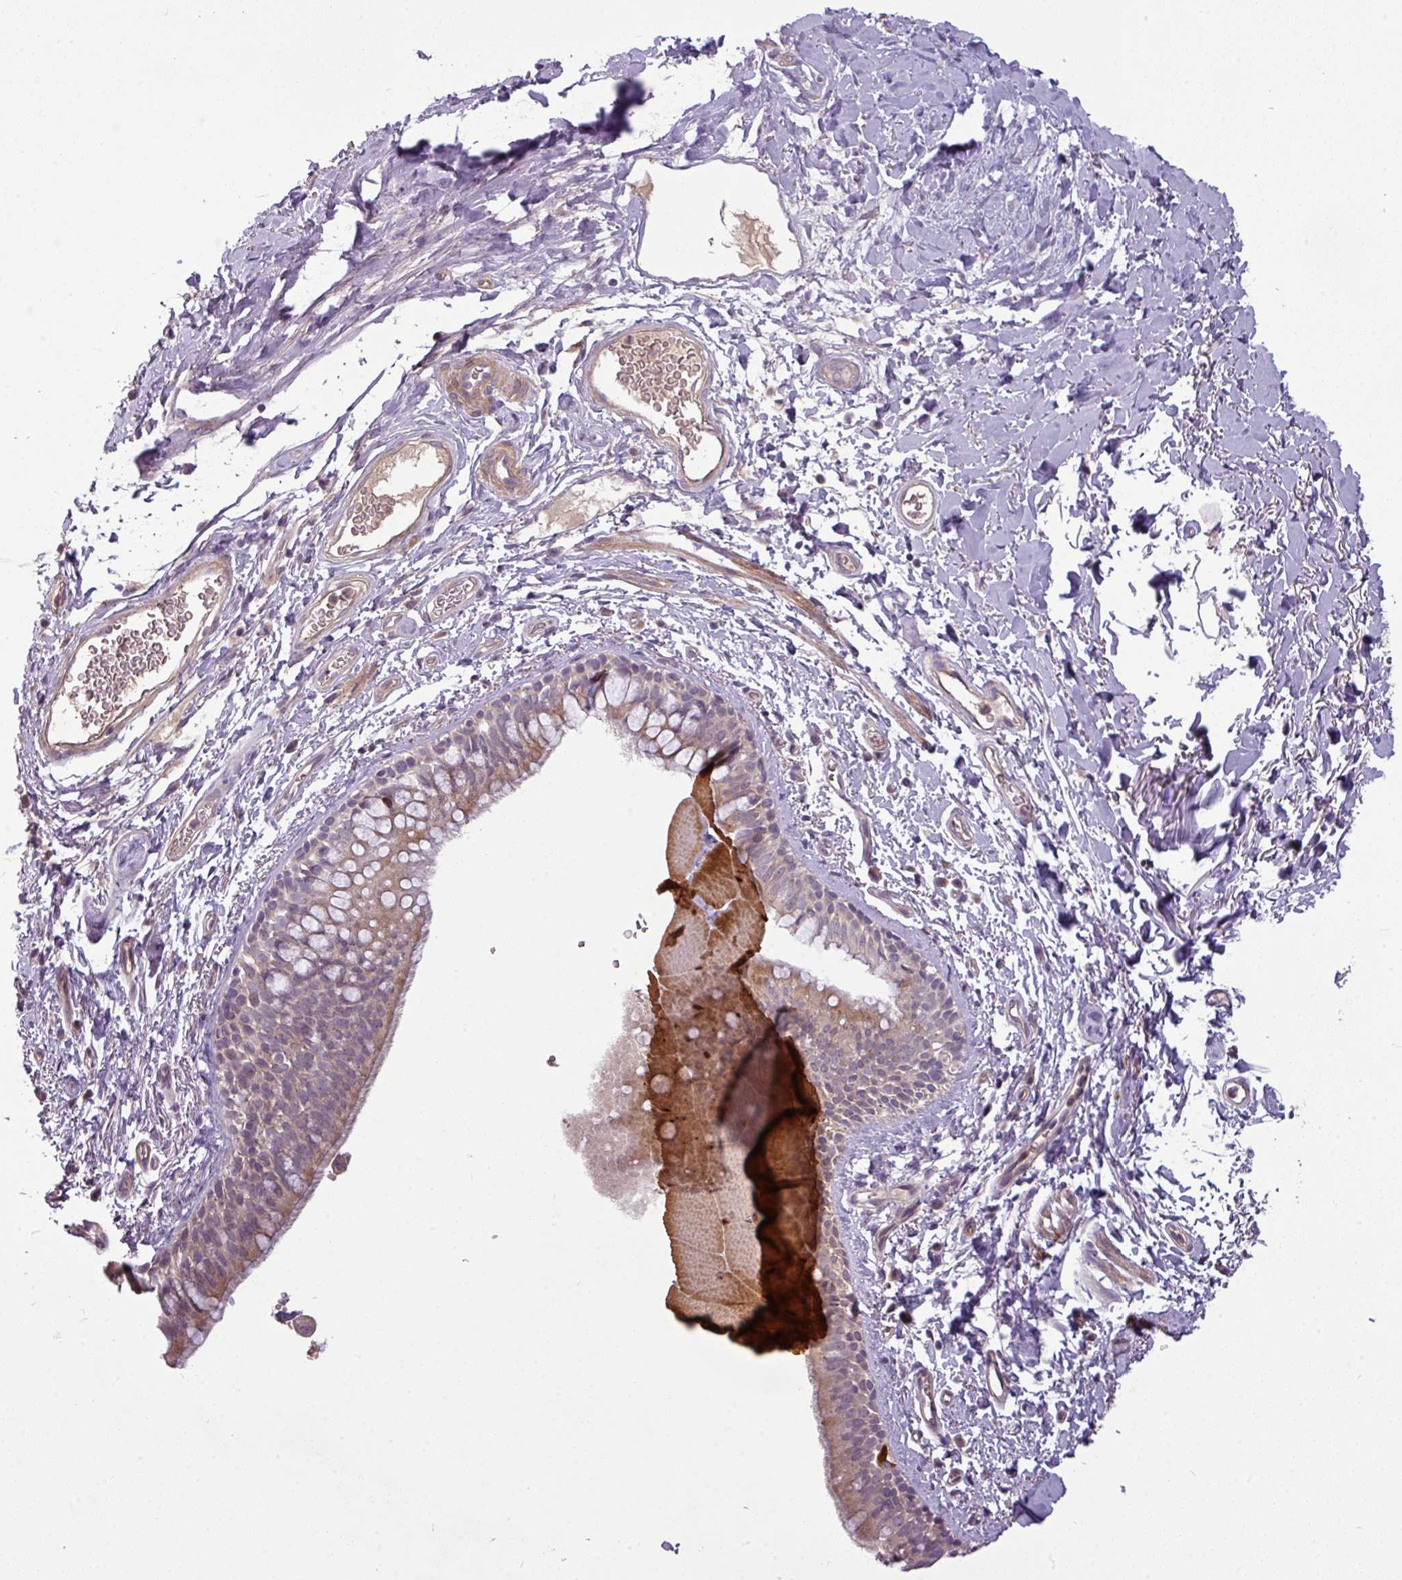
{"staining": {"intensity": "weak", "quantity": "25%-75%", "location": "cytoplasmic/membranous"}, "tissue": "bronchus", "cell_type": "Respiratory epithelial cells", "image_type": "normal", "snomed": [{"axis": "morphology", "description": "Normal tissue, NOS"}, {"axis": "morphology", "description": "Squamous cell carcinoma, NOS"}, {"axis": "topography", "description": "Bronchus"}, {"axis": "topography", "description": "Lung"}], "caption": "This histopathology image demonstrates immunohistochemistry (IHC) staining of unremarkable bronchus, with low weak cytoplasmic/membranous positivity in about 25%-75% of respiratory epithelial cells.", "gene": "ZNF35", "patient": {"sex": "female", "age": 70}}